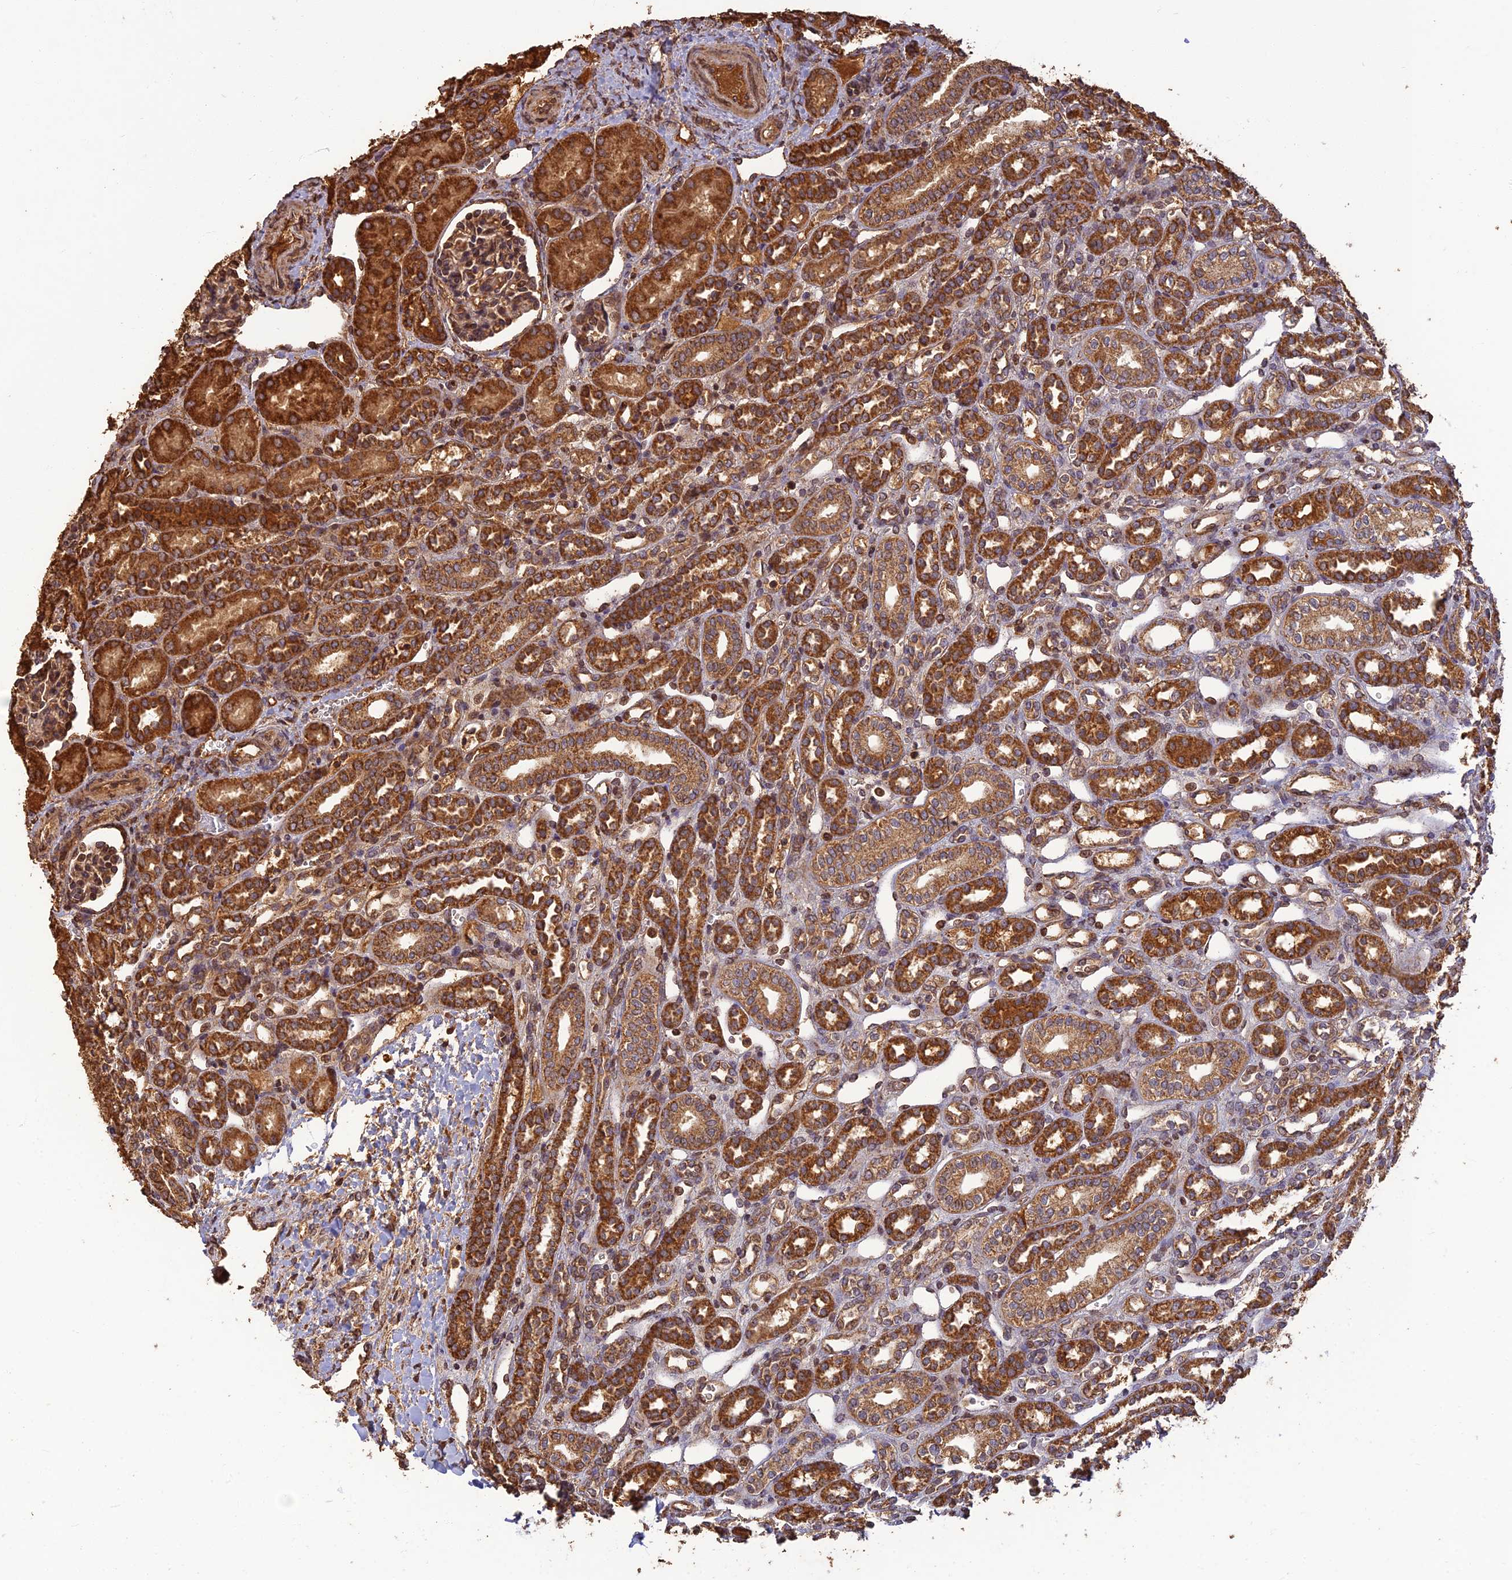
{"staining": {"intensity": "moderate", "quantity": ">75%", "location": "cytoplasmic/membranous"}, "tissue": "kidney", "cell_type": "Cells in glomeruli", "image_type": "normal", "snomed": [{"axis": "morphology", "description": "Normal tissue, NOS"}, {"axis": "morphology", "description": "Neoplasm, malignant, NOS"}, {"axis": "topography", "description": "Kidney"}], "caption": "Immunohistochemistry histopathology image of unremarkable kidney: kidney stained using immunohistochemistry shows medium levels of moderate protein expression localized specifically in the cytoplasmic/membranous of cells in glomeruli, appearing as a cytoplasmic/membranous brown color.", "gene": "CORO1C", "patient": {"sex": "female", "age": 1}}